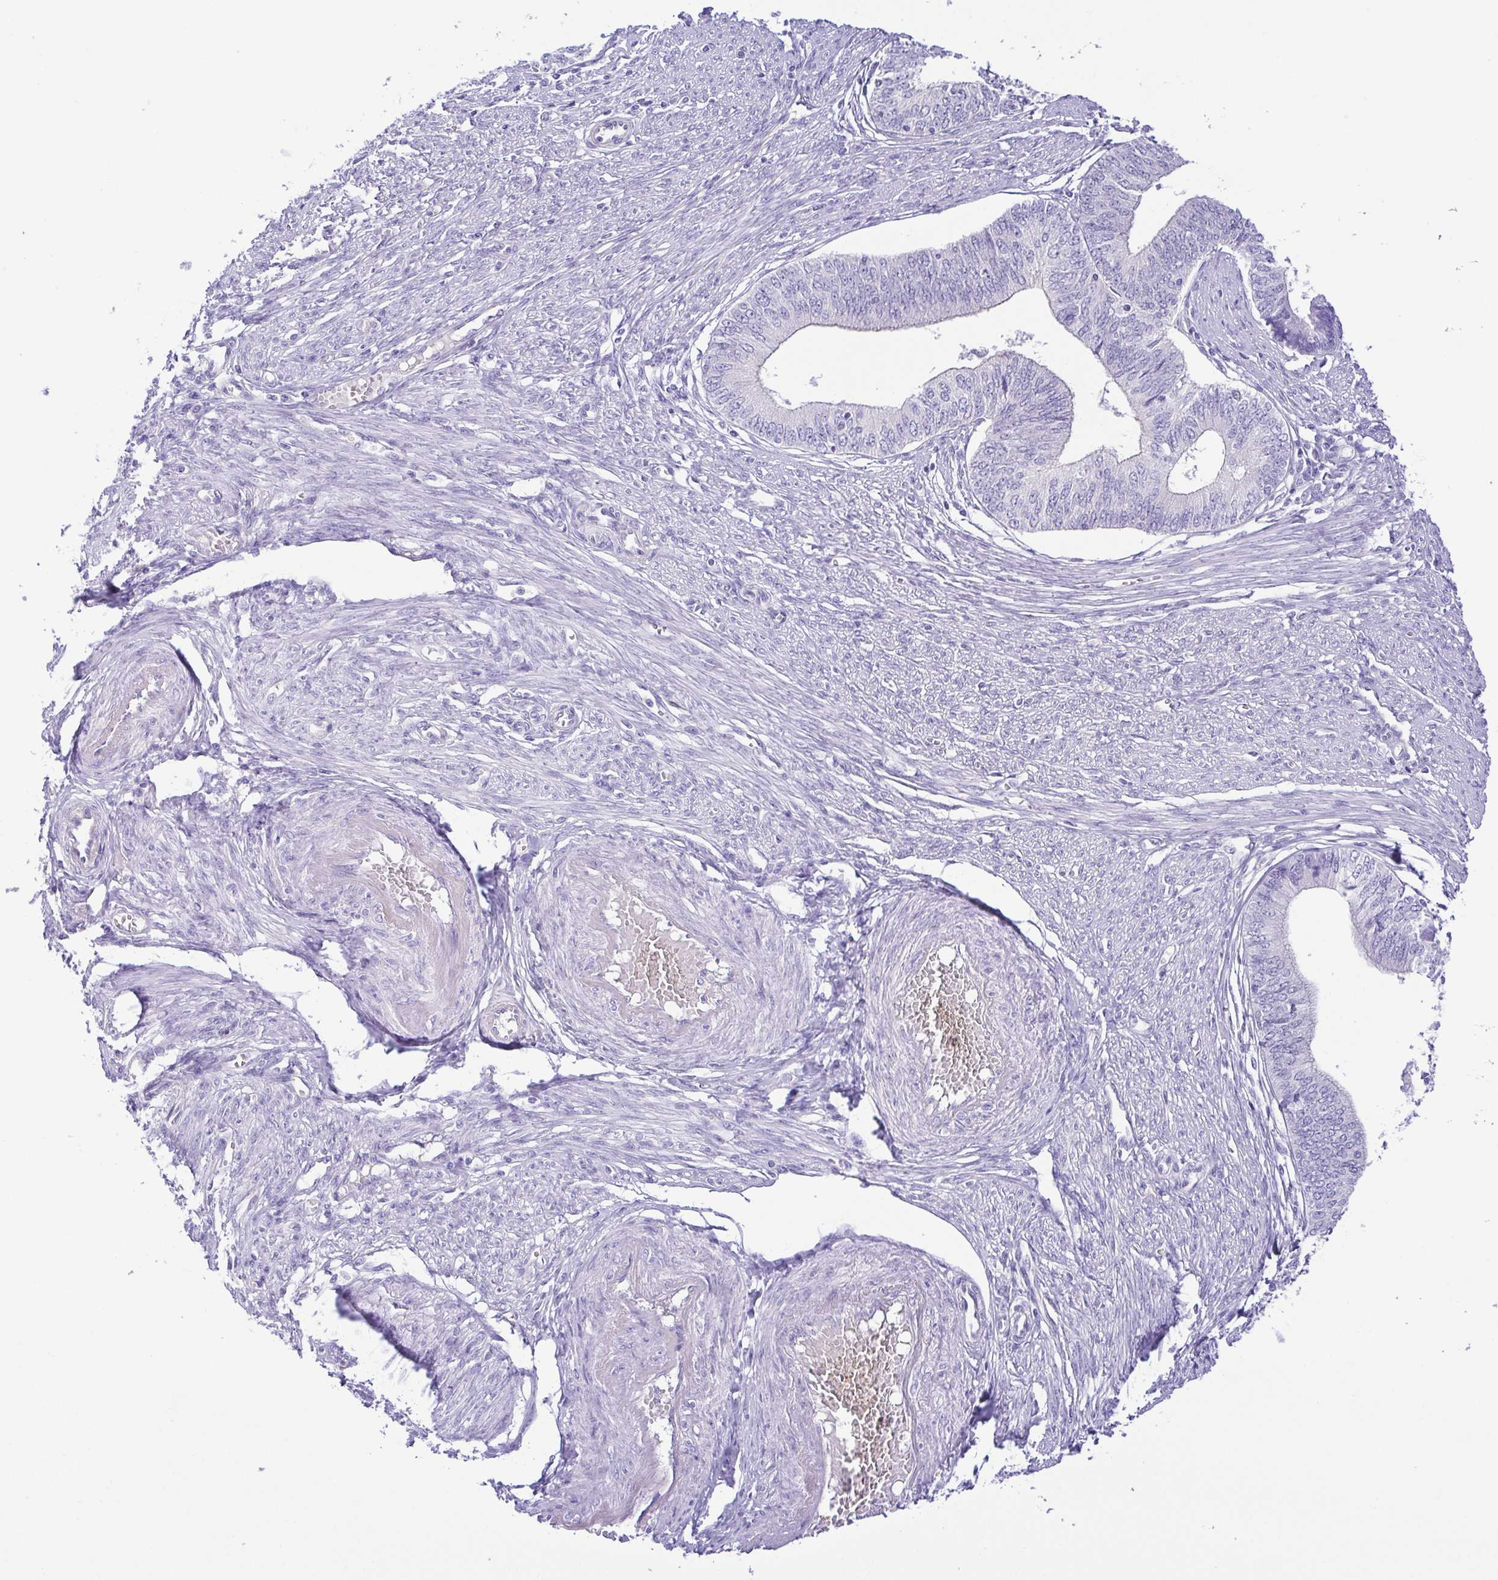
{"staining": {"intensity": "negative", "quantity": "none", "location": "none"}, "tissue": "endometrial cancer", "cell_type": "Tumor cells", "image_type": "cancer", "snomed": [{"axis": "morphology", "description": "Adenocarcinoma, NOS"}, {"axis": "topography", "description": "Endometrium"}], "caption": "This is a histopathology image of immunohistochemistry staining of endometrial adenocarcinoma, which shows no expression in tumor cells.", "gene": "EPB42", "patient": {"sex": "female", "age": 68}}